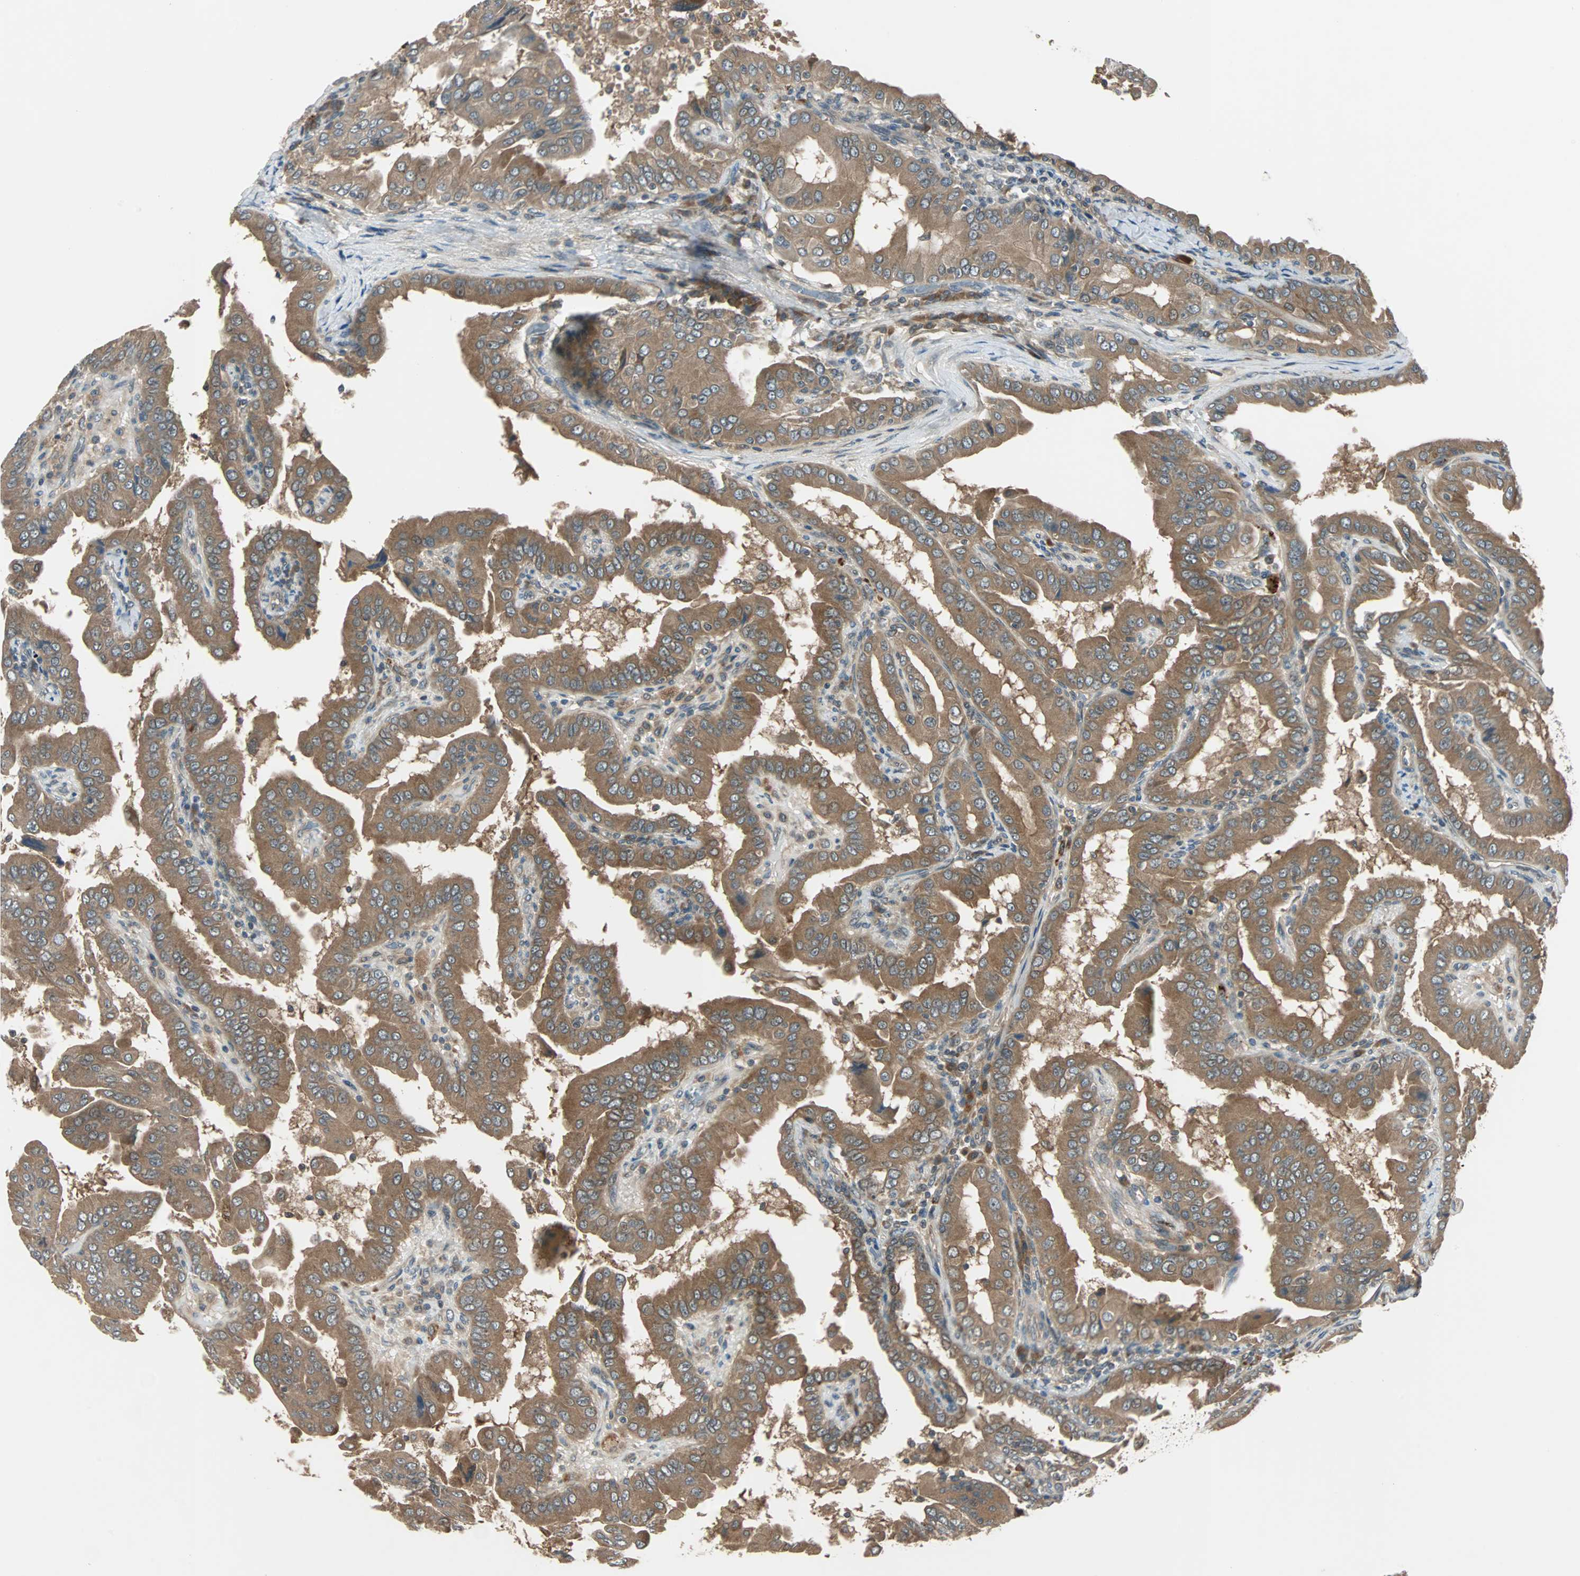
{"staining": {"intensity": "moderate", "quantity": ">75%", "location": "cytoplasmic/membranous"}, "tissue": "thyroid cancer", "cell_type": "Tumor cells", "image_type": "cancer", "snomed": [{"axis": "morphology", "description": "Papillary adenocarcinoma, NOS"}, {"axis": "topography", "description": "Thyroid gland"}], "caption": "Protein analysis of thyroid cancer (papillary adenocarcinoma) tissue demonstrates moderate cytoplasmic/membranous staining in about >75% of tumor cells. The protein of interest is stained brown, and the nuclei are stained in blue (DAB (3,3'-diaminobenzidine) IHC with brightfield microscopy, high magnification).", "gene": "ARF1", "patient": {"sex": "male", "age": 33}}